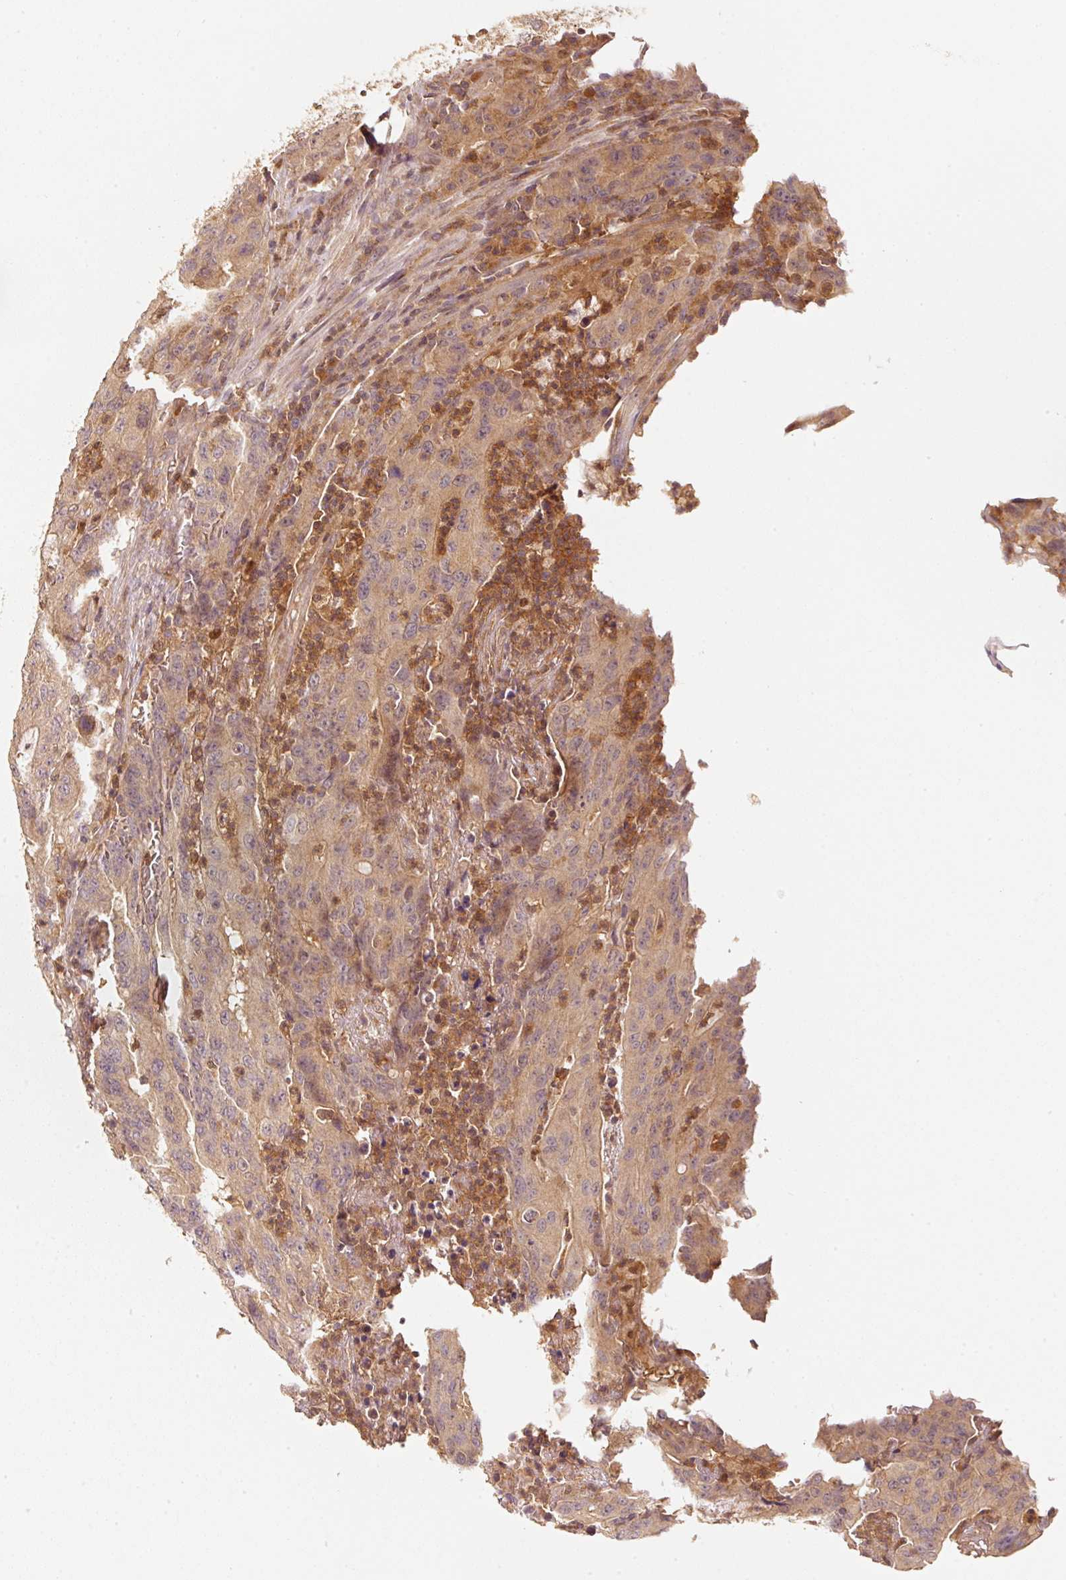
{"staining": {"intensity": "moderate", "quantity": ">75%", "location": "cytoplasmic/membranous"}, "tissue": "colorectal cancer", "cell_type": "Tumor cells", "image_type": "cancer", "snomed": [{"axis": "morphology", "description": "Adenocarcinoma, NOS"}, {"axis": "topography", "description": "Colon"}], "caption": "Protein analysis of colorectal cancer (adenocarcinoma) tissue displays moderate cytoplasmic/membranous positivity in approximately >75% of tumor cells.", "gene": "RRAS2", "patient": {"sex": "male", "age": 83}}